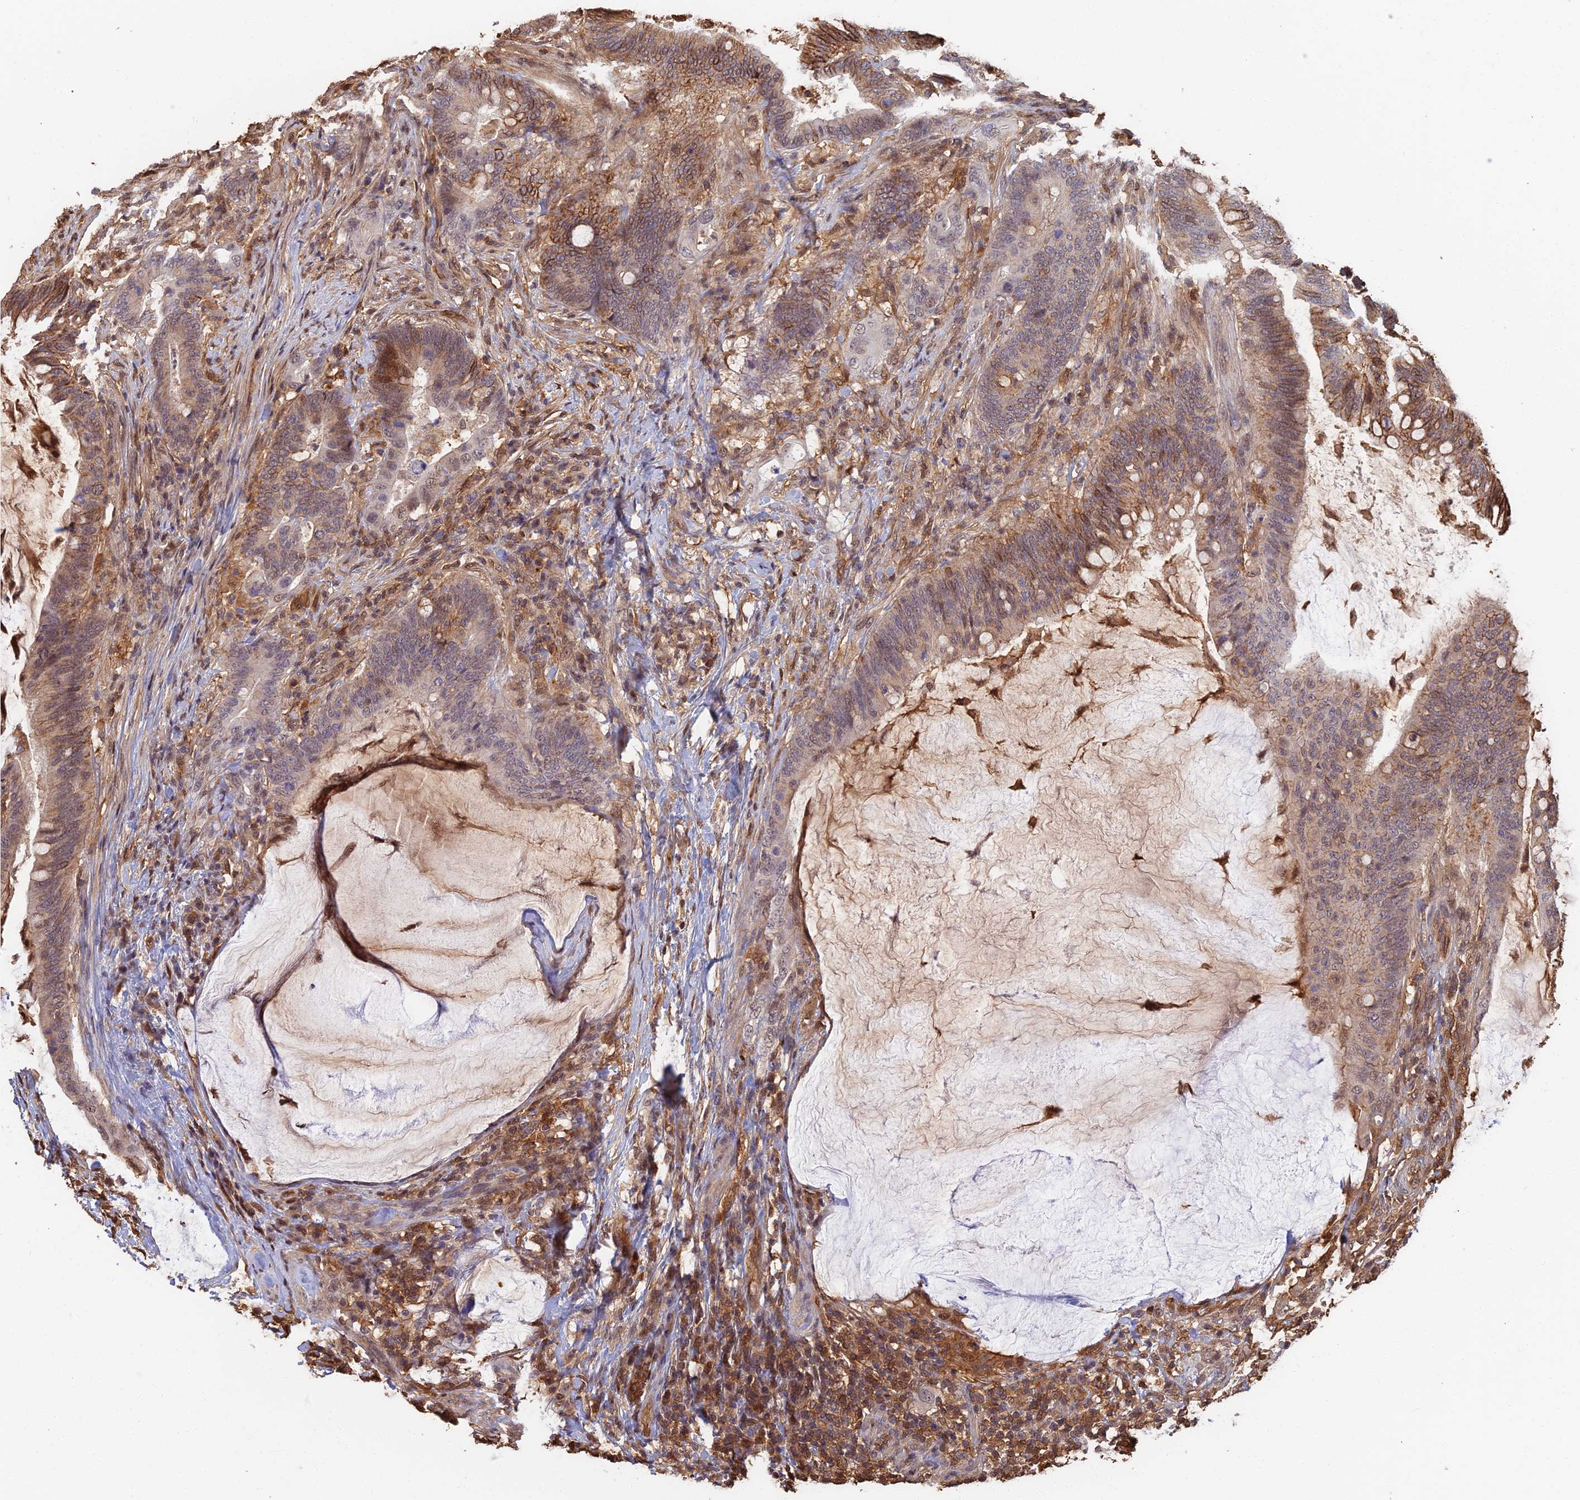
{"staining": {"intensity": "moderate", "quantity": "25%-75%", "location": "cytoplasmic/membranous,nuclear"}, "tissue": "colorectal cancer", "cell_type": "Tumor cells", "image_type": "cancer", "snomed": [{"axis": "morphology", "description": "Adenocarcinoma, NOS"}, {"axis": "topography", "description": "Colon"}], "caption": "Protein staining displays moderate cytoplasmic/membranous and nuclear positivity in about 25%-75% of tumor cells in colorectal cancer (adenocarcinoma).", "gene": "LRRN3", "patient": {"sex": "female", "age": 66}}